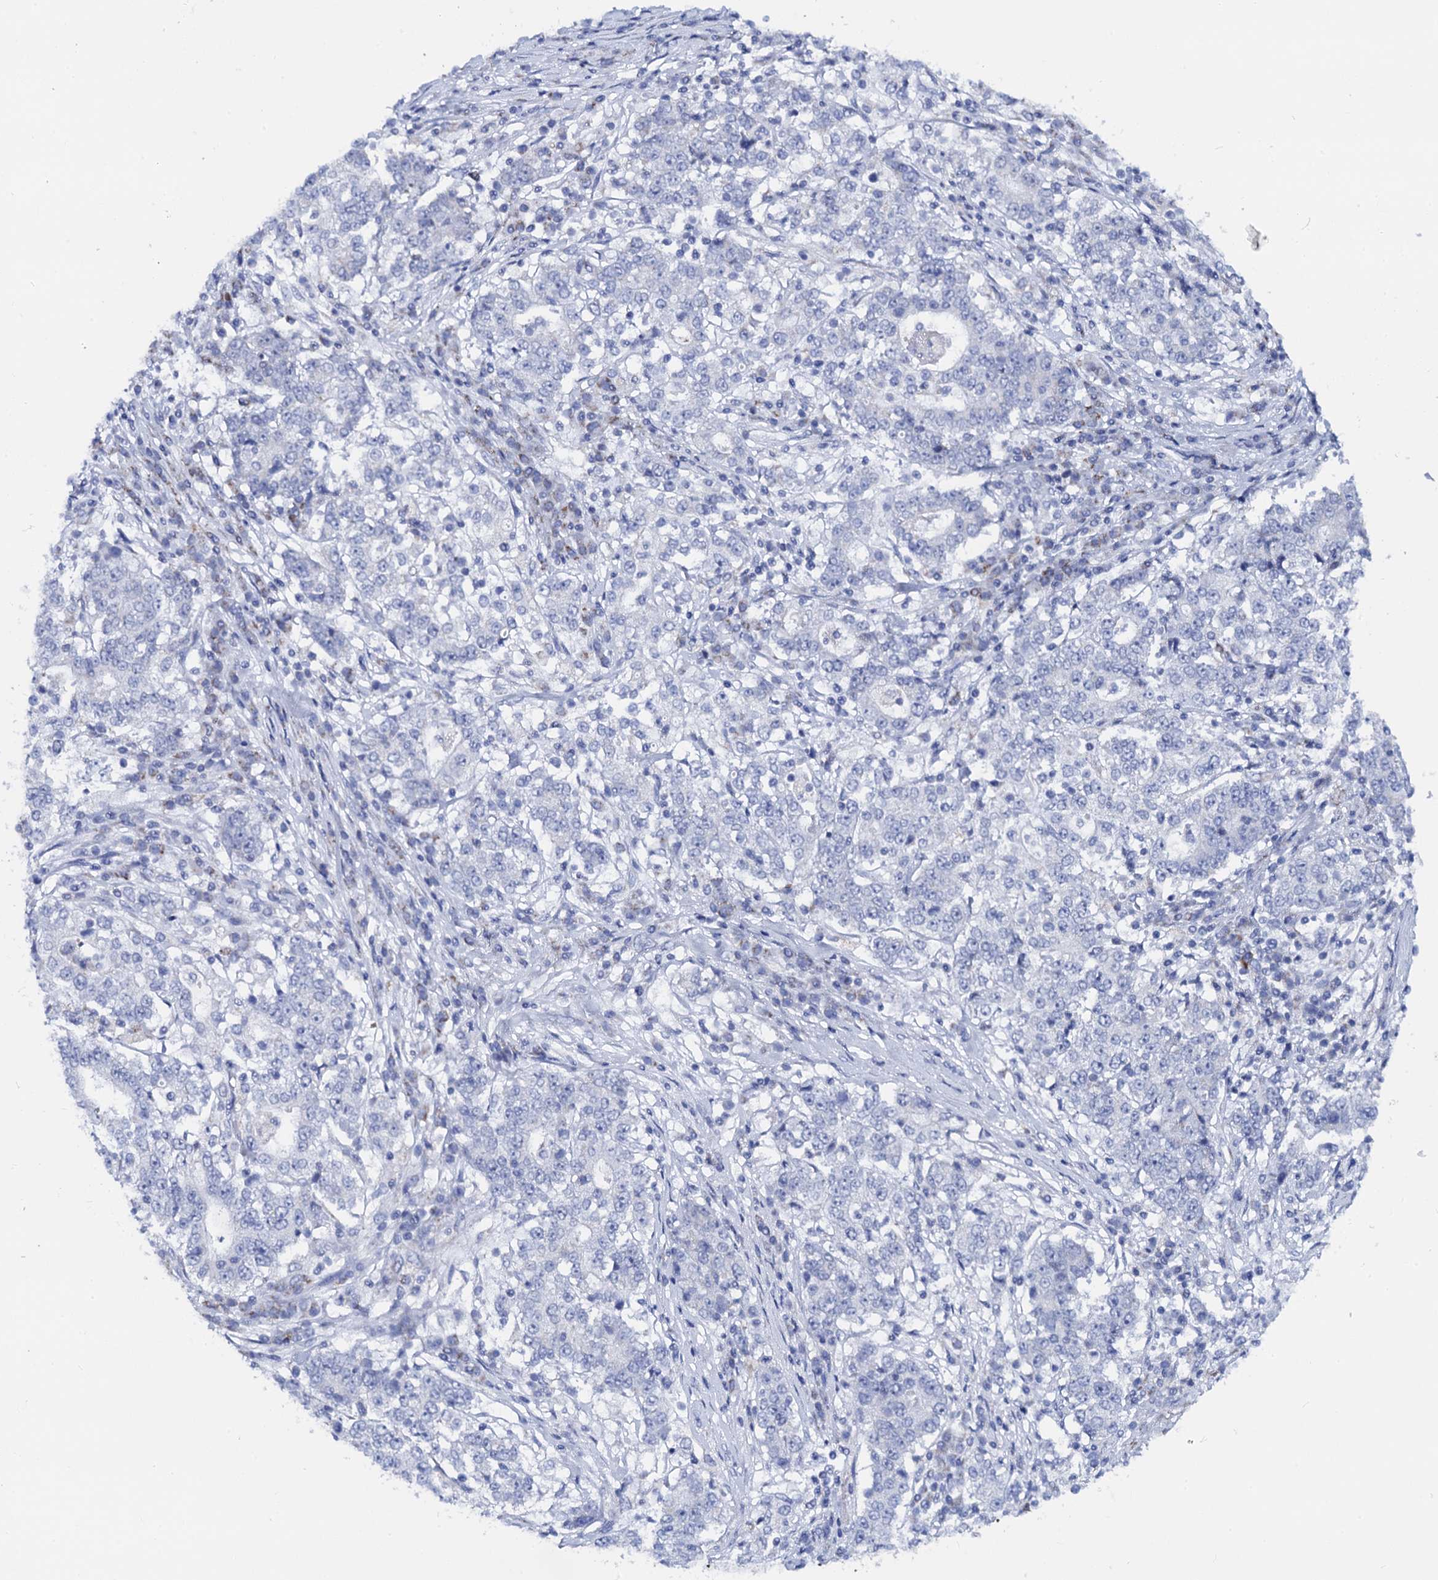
{"staining": {"intensity": "negative", "quantity": "none", "location": "none"}, "tissue": "stomach cancer", "cell_type": "Tumor cells", "image_type": "cancer", "snomed": [{"axis": "morphology", "description": "Adenocarcinoma, NOS"}, {"axis": "topography", "description": "Stomach"}], "caption": "An immunohistochemistry (IHC) histopathology image of stomach cancer (adenocarcinoma) is shown. There is no staining in tumor cells of stomach cancer (adenocarcinoma).", "gene": "ACADSB", "patient": {"sex": "male", "age": 59}}